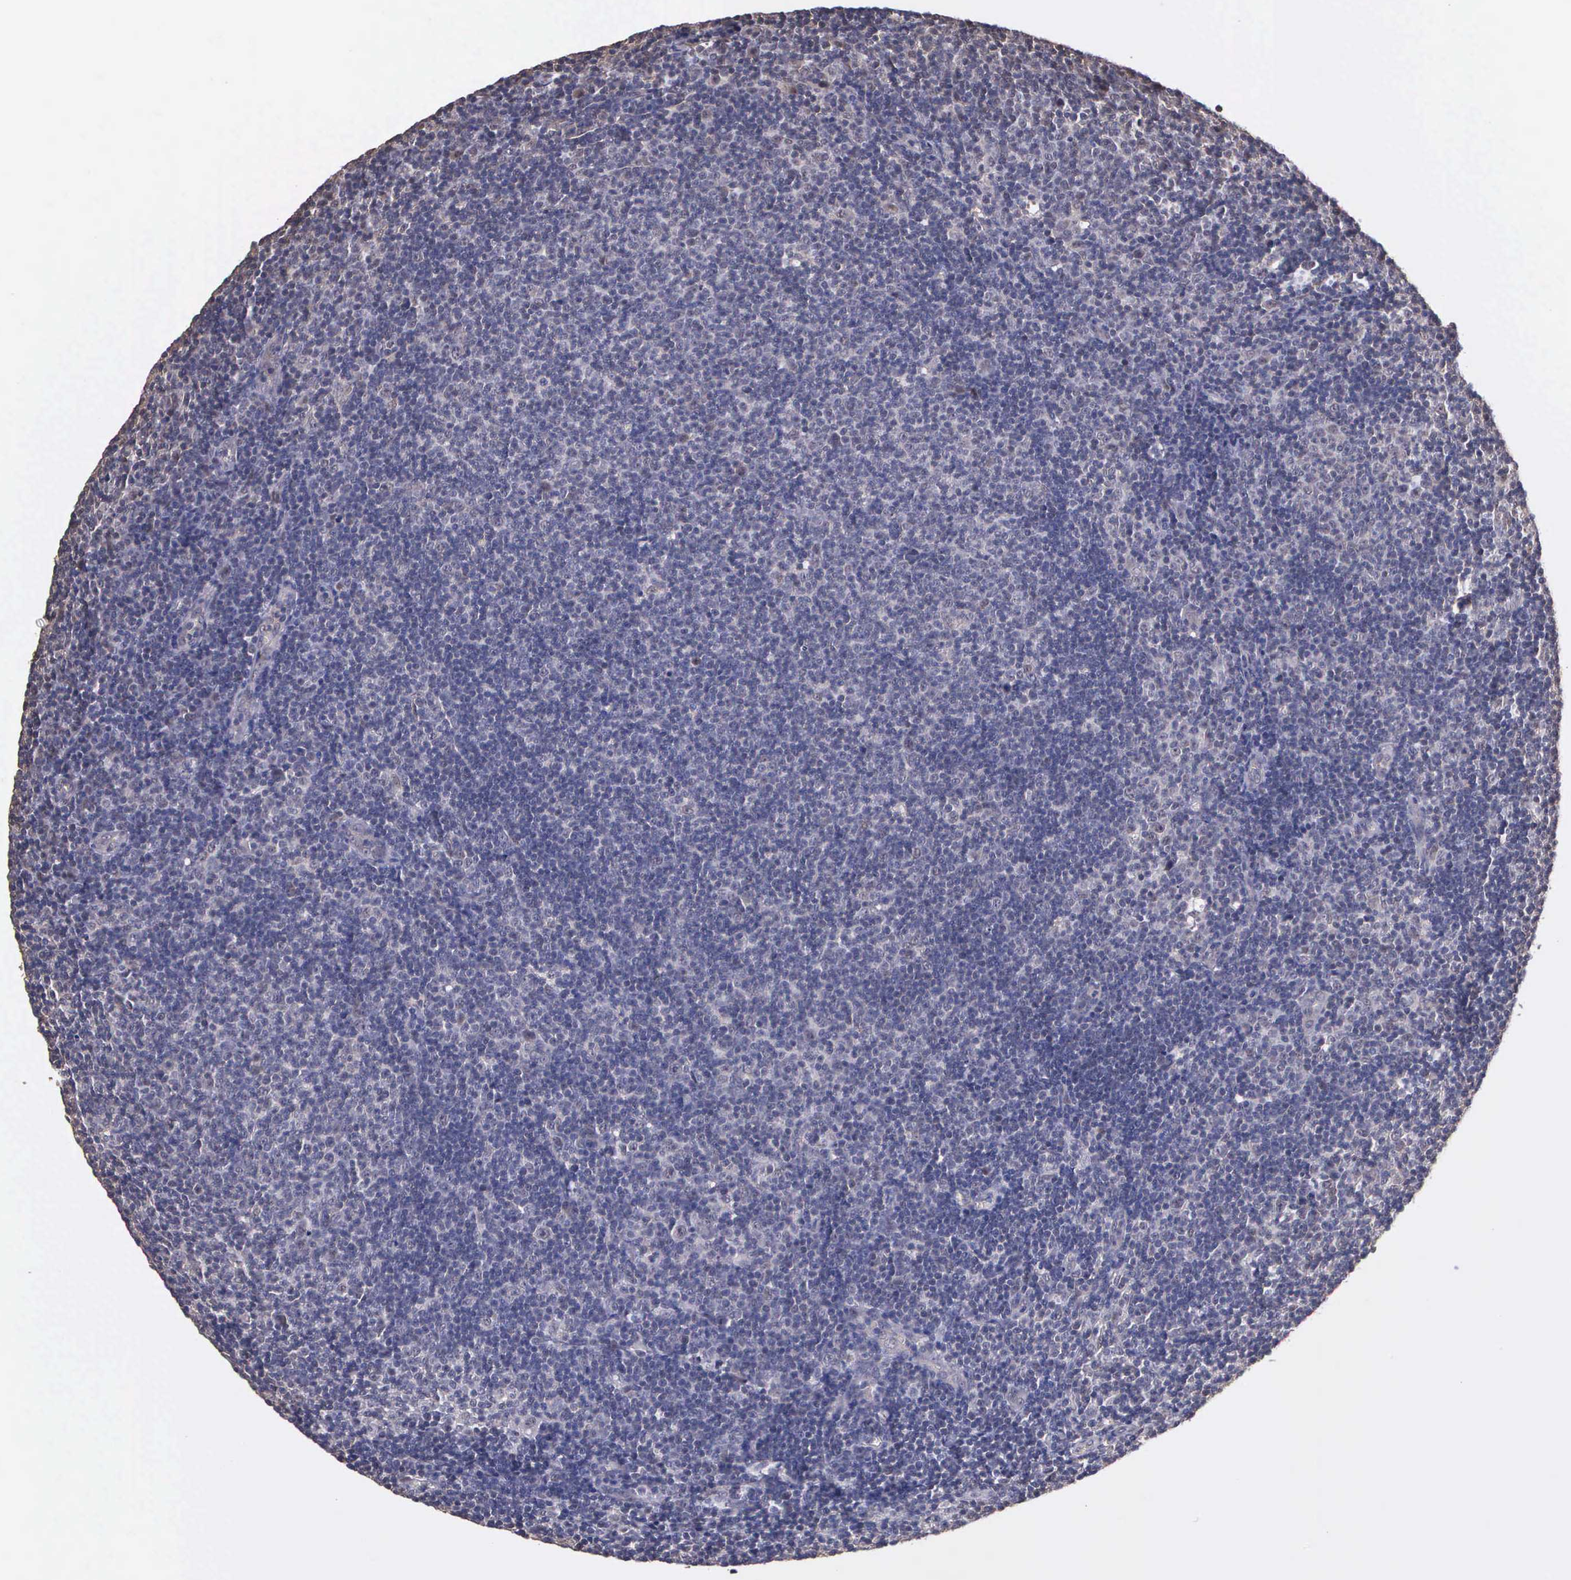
{"staining": {"intensity": "negative", "quantity": "none", "location": "none"}, "tissue": "lymphoma", "cell_type": "Tumor cells", "image_type": "cancer", "snomed": [{"axis": "morphology", "description": "Malignant lymphoma, non-Hodgkin's type, Low grade"}, {"axis": "topography", "description": "Lymph node"}], "caption": "IHC histopathology image of lymphoma stained for a protein (brown), which displays no staining in tumor cells. (DAB immunohistochemistry with hematoxylin counter stain).", "gene": "PSMC1", "patient": {"sex": "male", "age": 49}}